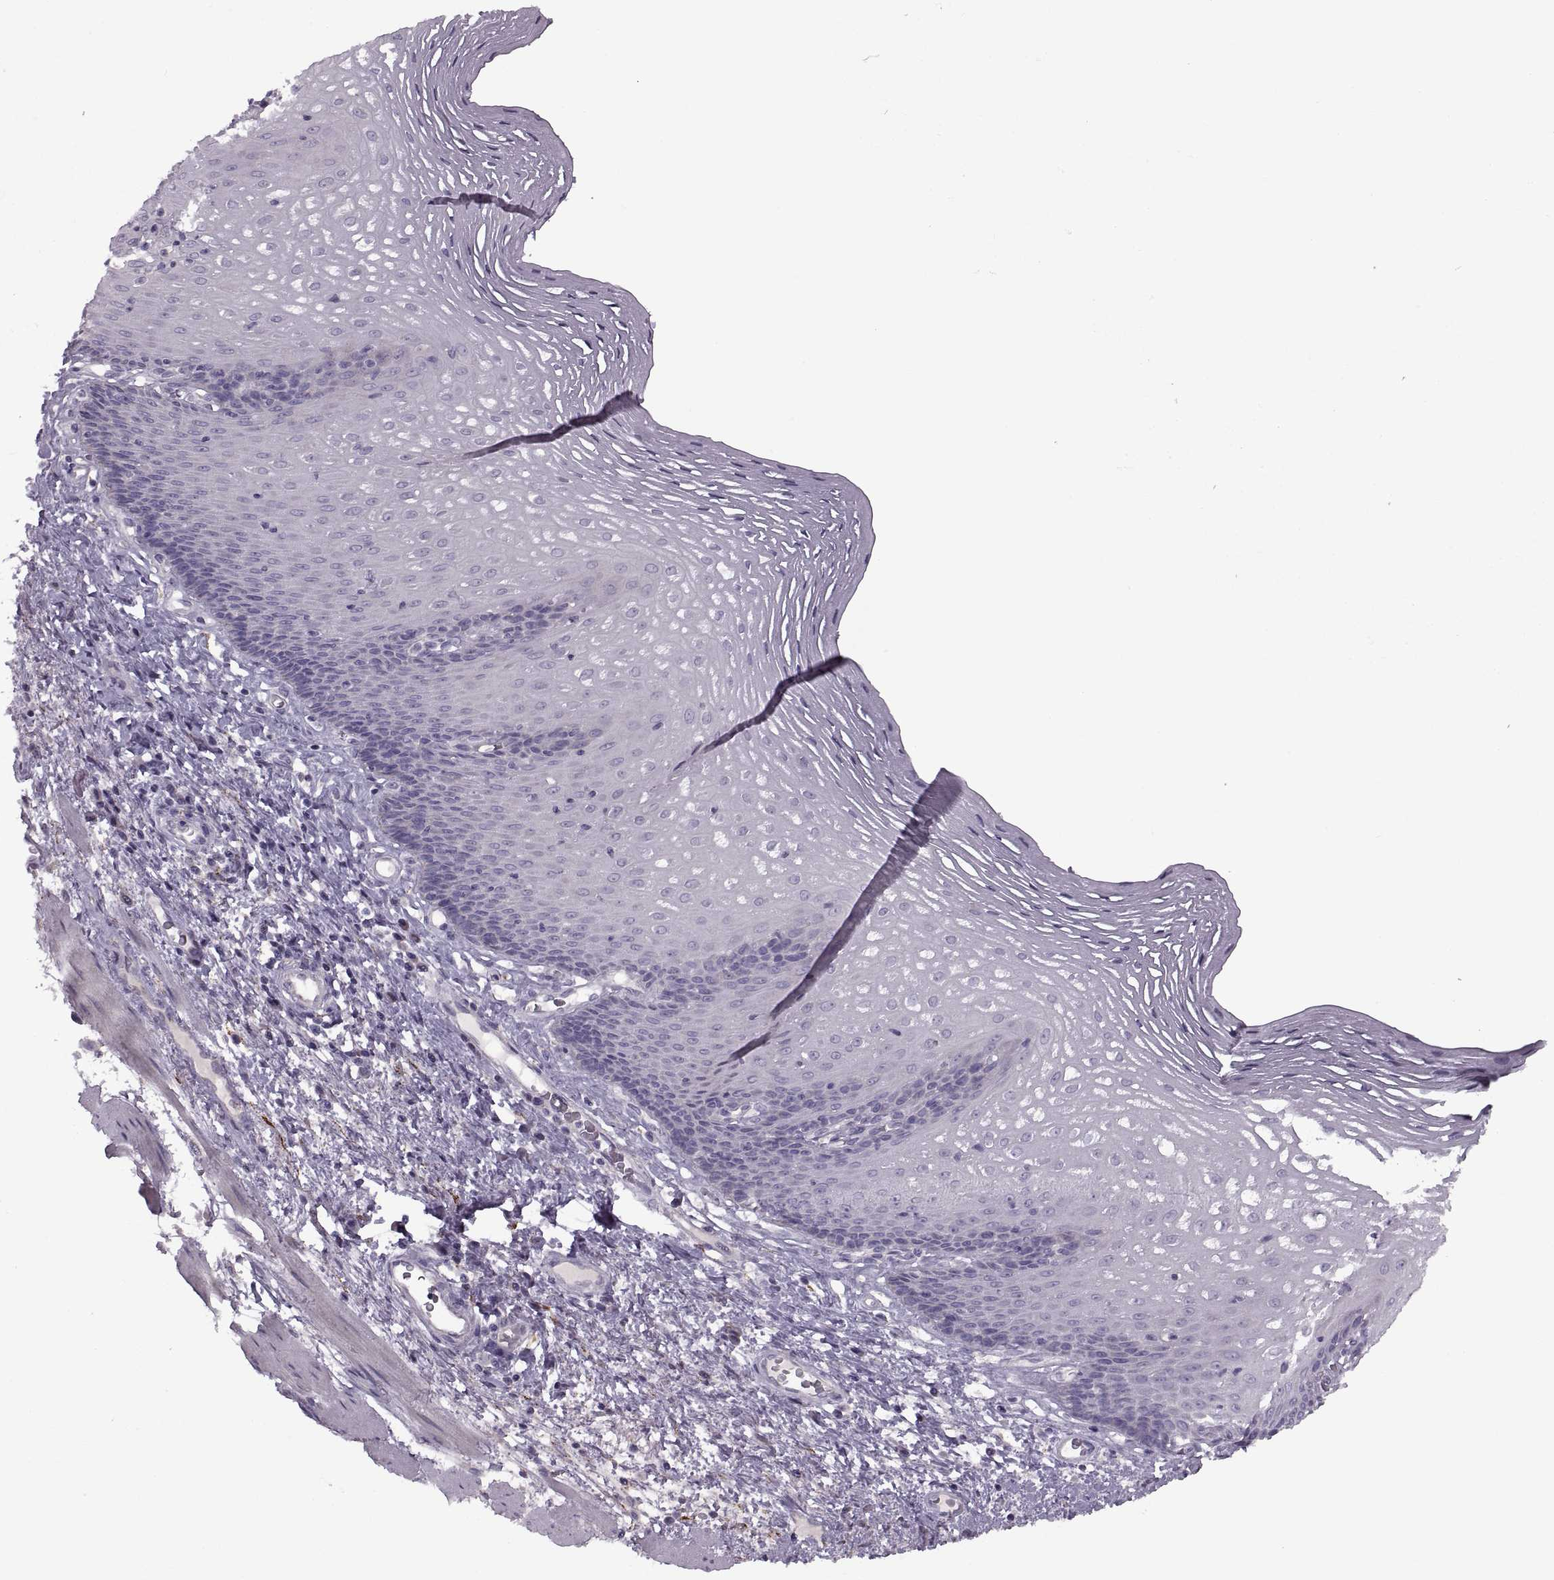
{"staining": {"intensity": "negative", "quantity": "none", "location": "none"}, "tissue": "esophagus", "cell_type": "Squamous epithelial cells", "image_type": "normal", "snomed": [{"axis": "morphology", "description": "Normal tissue, NOS"}, {"axis": "topography", "description": "Esophagus"}], "caption": "Immunohistochemistry of normal human esophagus displays no staining in squamous epithelial cells.", "gene": "PIERCE1", "patient": {"sex": "male", "age": 76}}